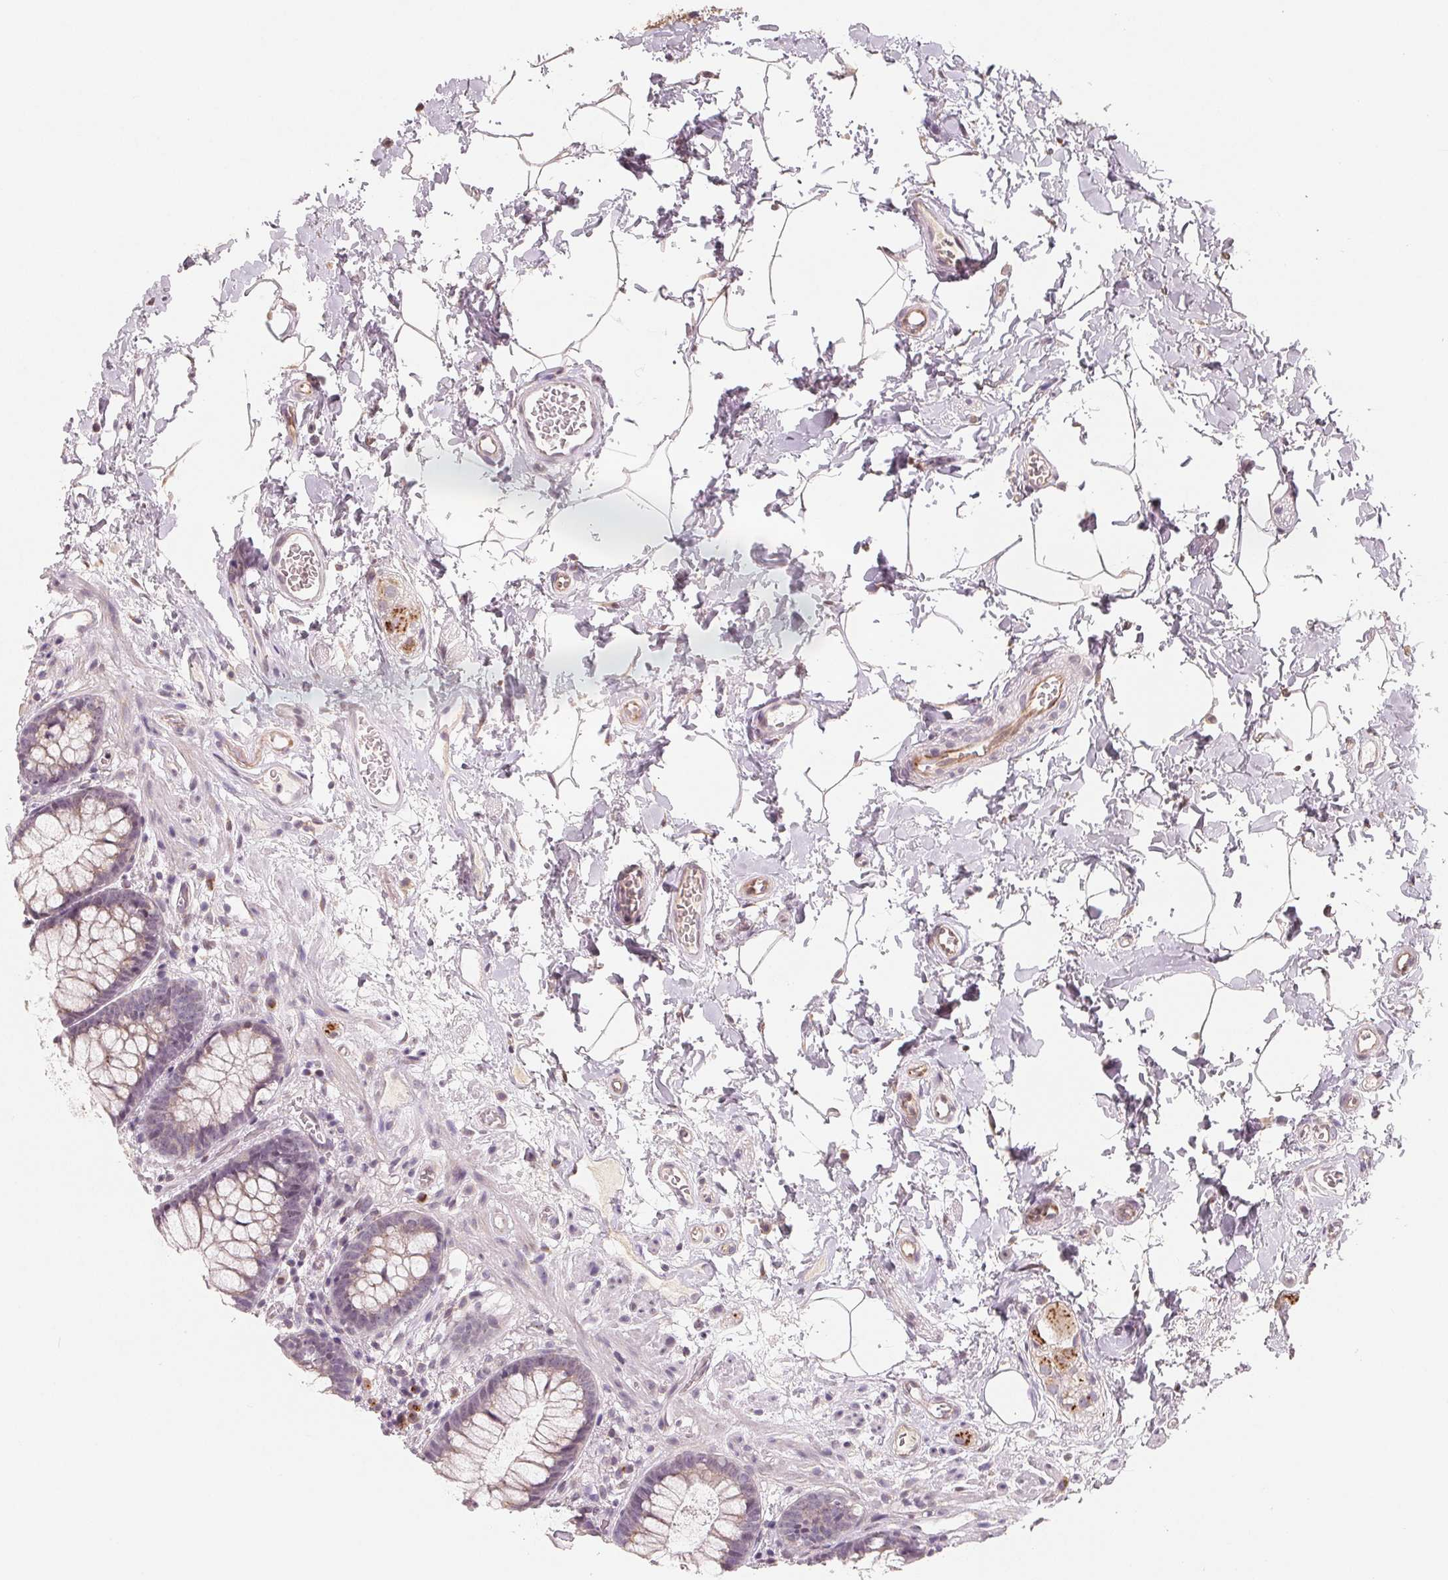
{"staining": {"intensity": "moderate", "quantity": "25%-75%", "location": "cytoplasmic/membranous"}, "tissue": "rectum", "cell_type": "Glandular cells", "image_type": "normal", "snomed": [{"axis": "morphology", "description": "Normal tissue, NOS"}, {"axis": "topography", "description": "Rectum"}], "caption": "IHC (DAB (3,3'-diaminobenzidine)) staining of benign human rectum exhibits moderate cytoplasmic/membranous protein positivity in about 25%-75% of glandular cells. (DAB (3,3'-diaminobenzidine) IHC, brown staining for protein, blue staining for nuclei).", "gene": "TMSB15B", "patient": {"sex": "female", "age": 62}}